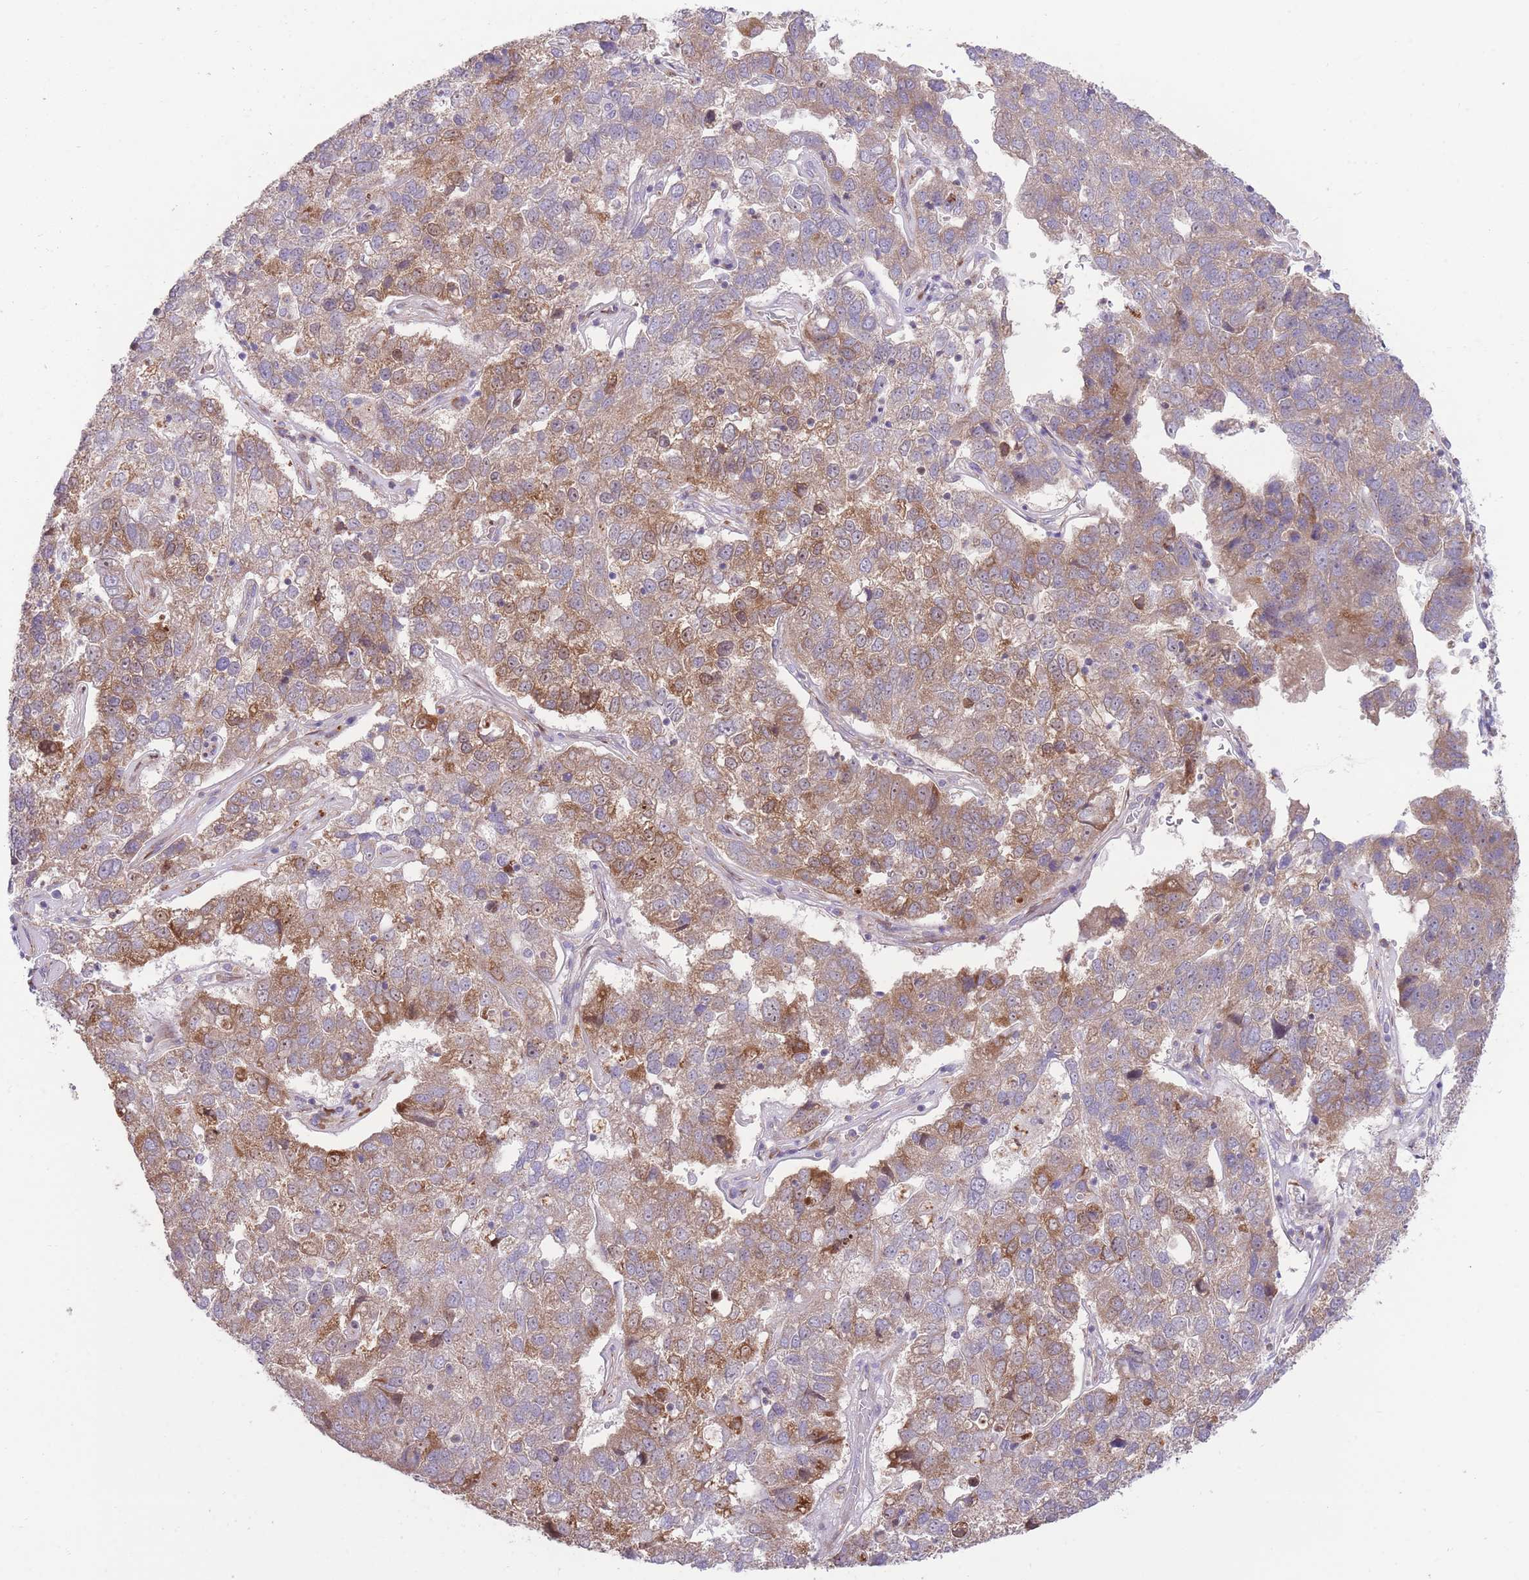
{"staining": {"intensity": "moderate", "quantity": ">75%", "location": "cytoplasmic/membranous"}, "tissue": "pancreatic cancer", "cell_type": "Tumor cells", "image_type": "cancer", "snomed": [{"axis": "morphology", "description": "Adenocarcinoma, NOS"}, {"axis": "topography", "description": "Pancreas"}], "caption": "This photomicrograph displays pancreatic cancer (adenocarcinoma) stained with immunohistochemistry (IHC) to label a protein in brown. The cytoplasmic/membranous of tumor cells show moderate positivity for the protein. Nuclei are counter-stained blue.", "gene": "BOLA2B", "patient": {"sex": "female", "age": 61}}